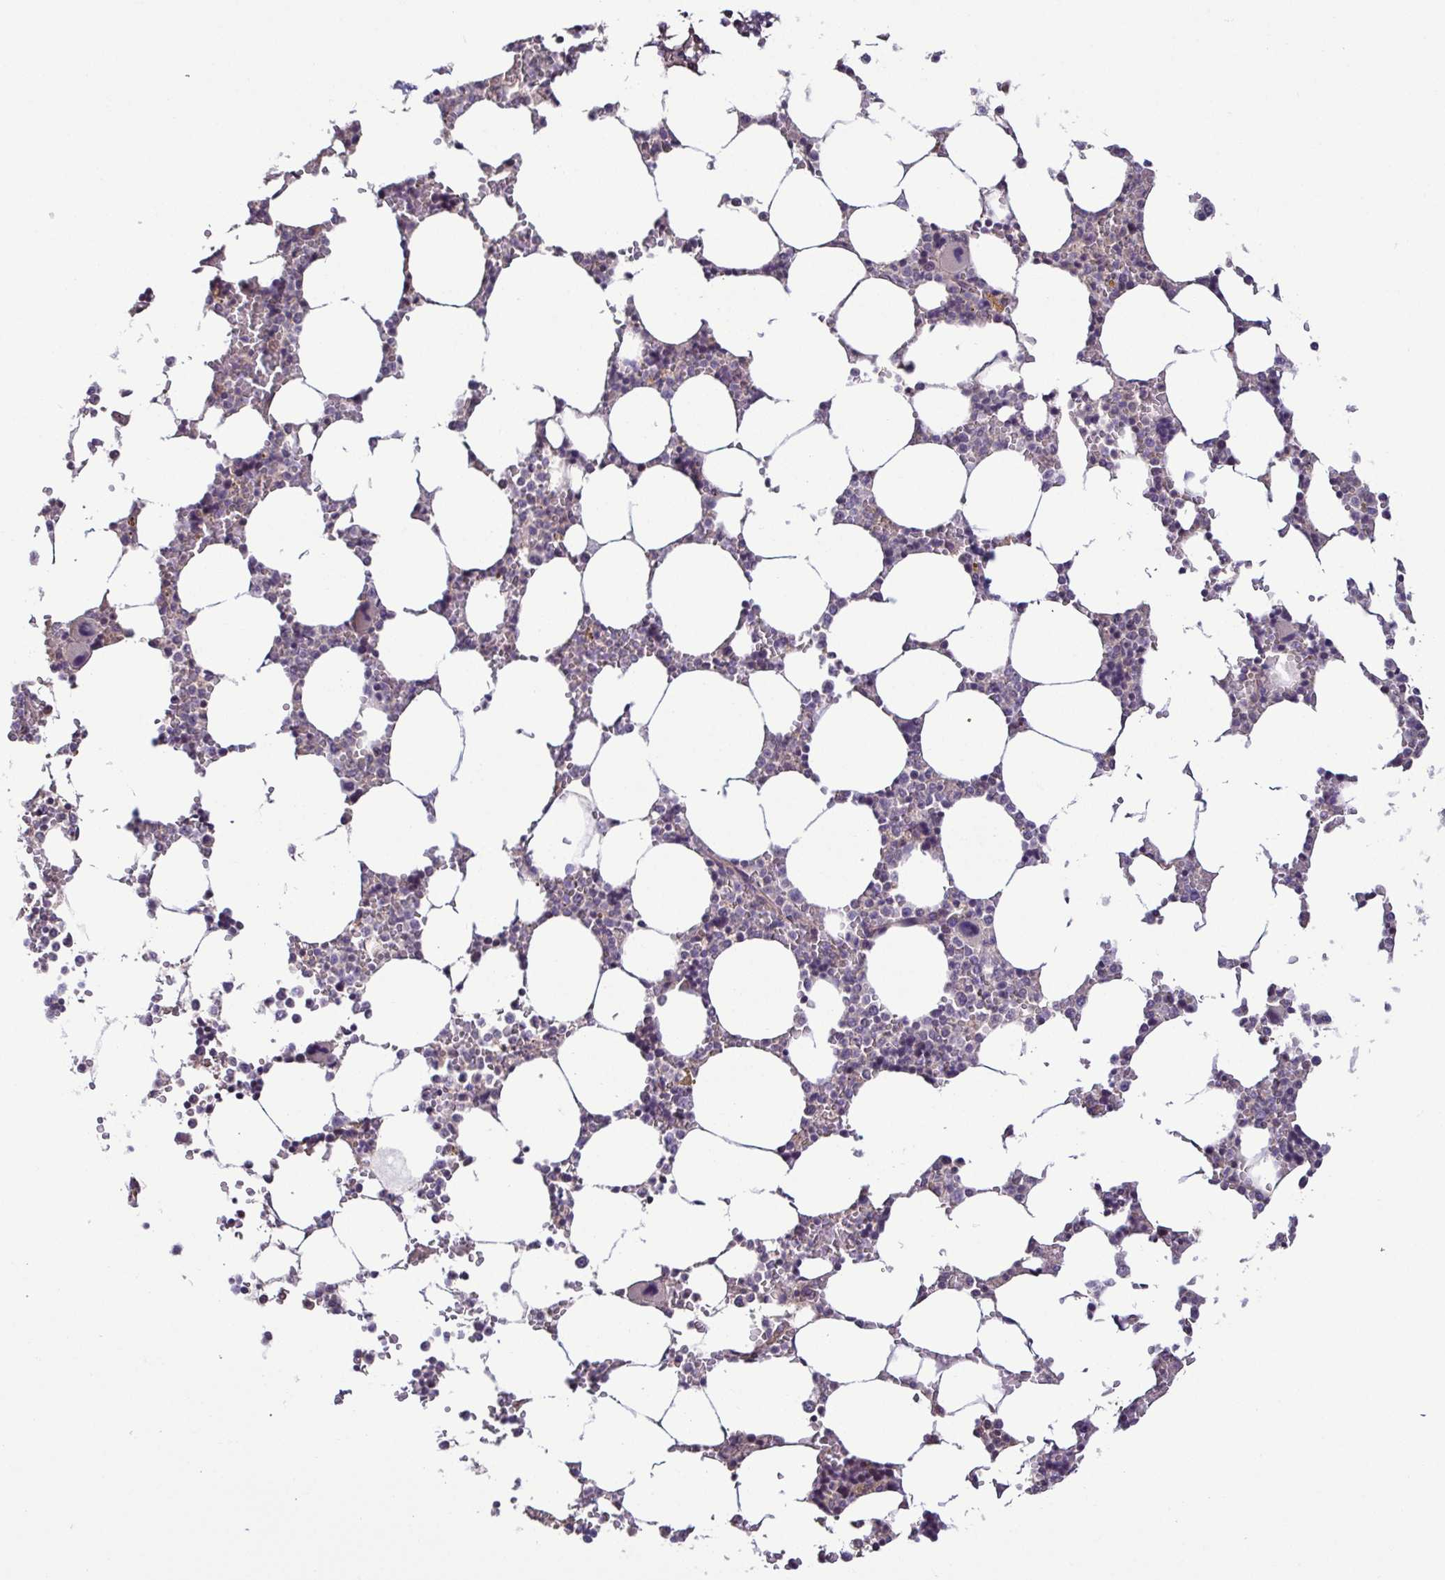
{"staining": {"intensity": "weak", "quantity": "<25%", "location": "nuclear"}, "tissue": "bone marrow", "cell_type": "Hematopoietic cells", "image_type": "normal", "snomed": [{"axis": "morphology", "description": "Normal tissue, NOS"}, {"axis": "topography", "description": "Bone marrow"}], "caption": "Immunohistochemical staining of benign bone marrow demonstrates no significant expression in hematopoietic cells. (DAB IHC, high magnification).", "gene": "LMOD2", "patient": {"sex": "male", "age": 64}}